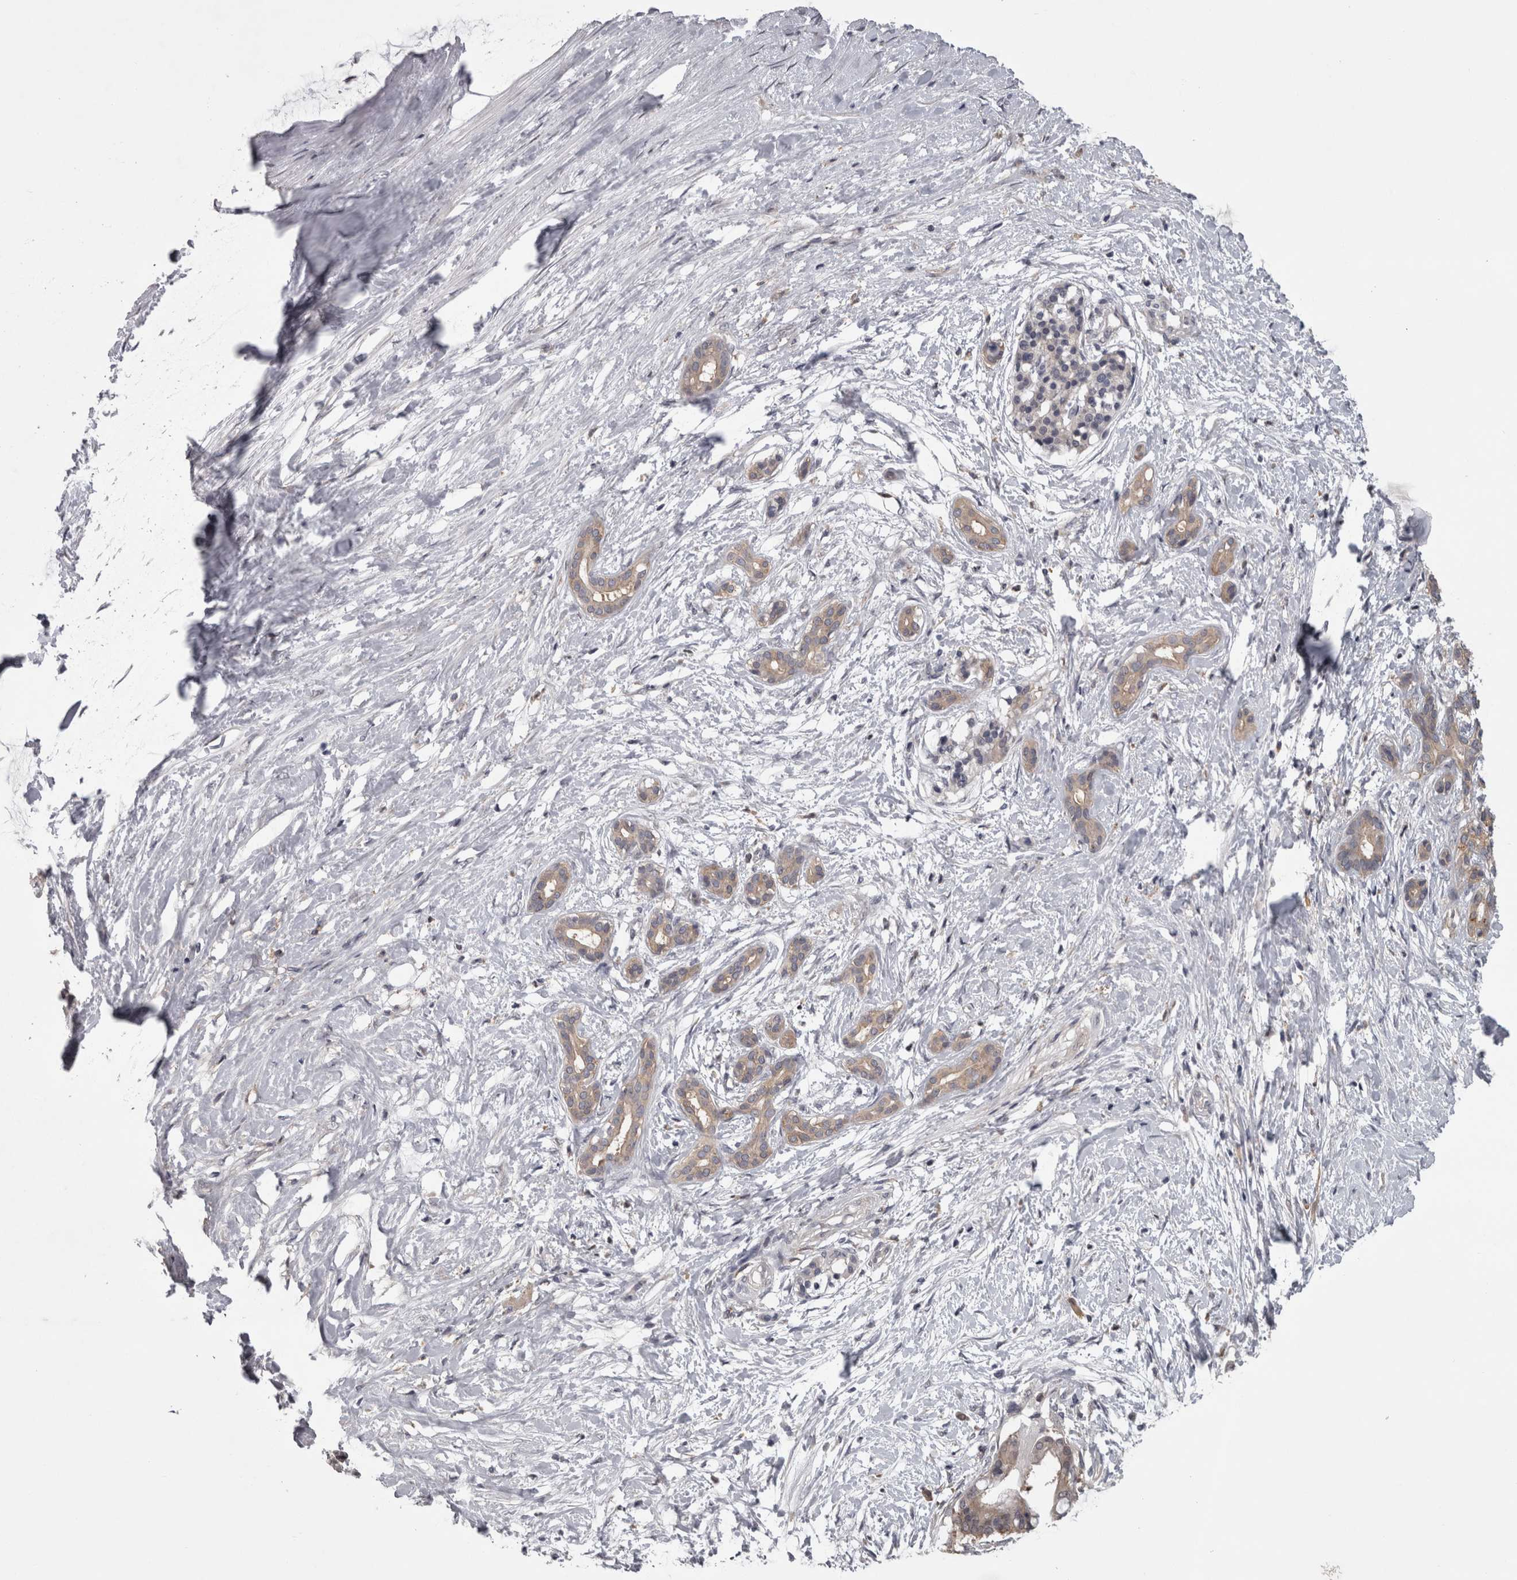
{"staining": {"intensity": "weak", "quantity": "25%-75%", "location": "cytoplasmic/membranous"}, "tissue": "pancreatic cancer", "cell_type": "Tumor cells", "image_type": "cancer", "snomed": [{"axis": "morphology", "description": "Adenocarcinoma, NOS"}, {"axis": "topography", "description": "Pancreas"}], "caption": "An image showing weak cytoplasmic/membranous positivity in approximately 25%-75% of tumor cells in pancreatic cancer (adenocarcinoma), as visualized by brown immunohistochemical staining.", "gene": "PRKCI", "patient": {"sex": "male", "age": 41}}